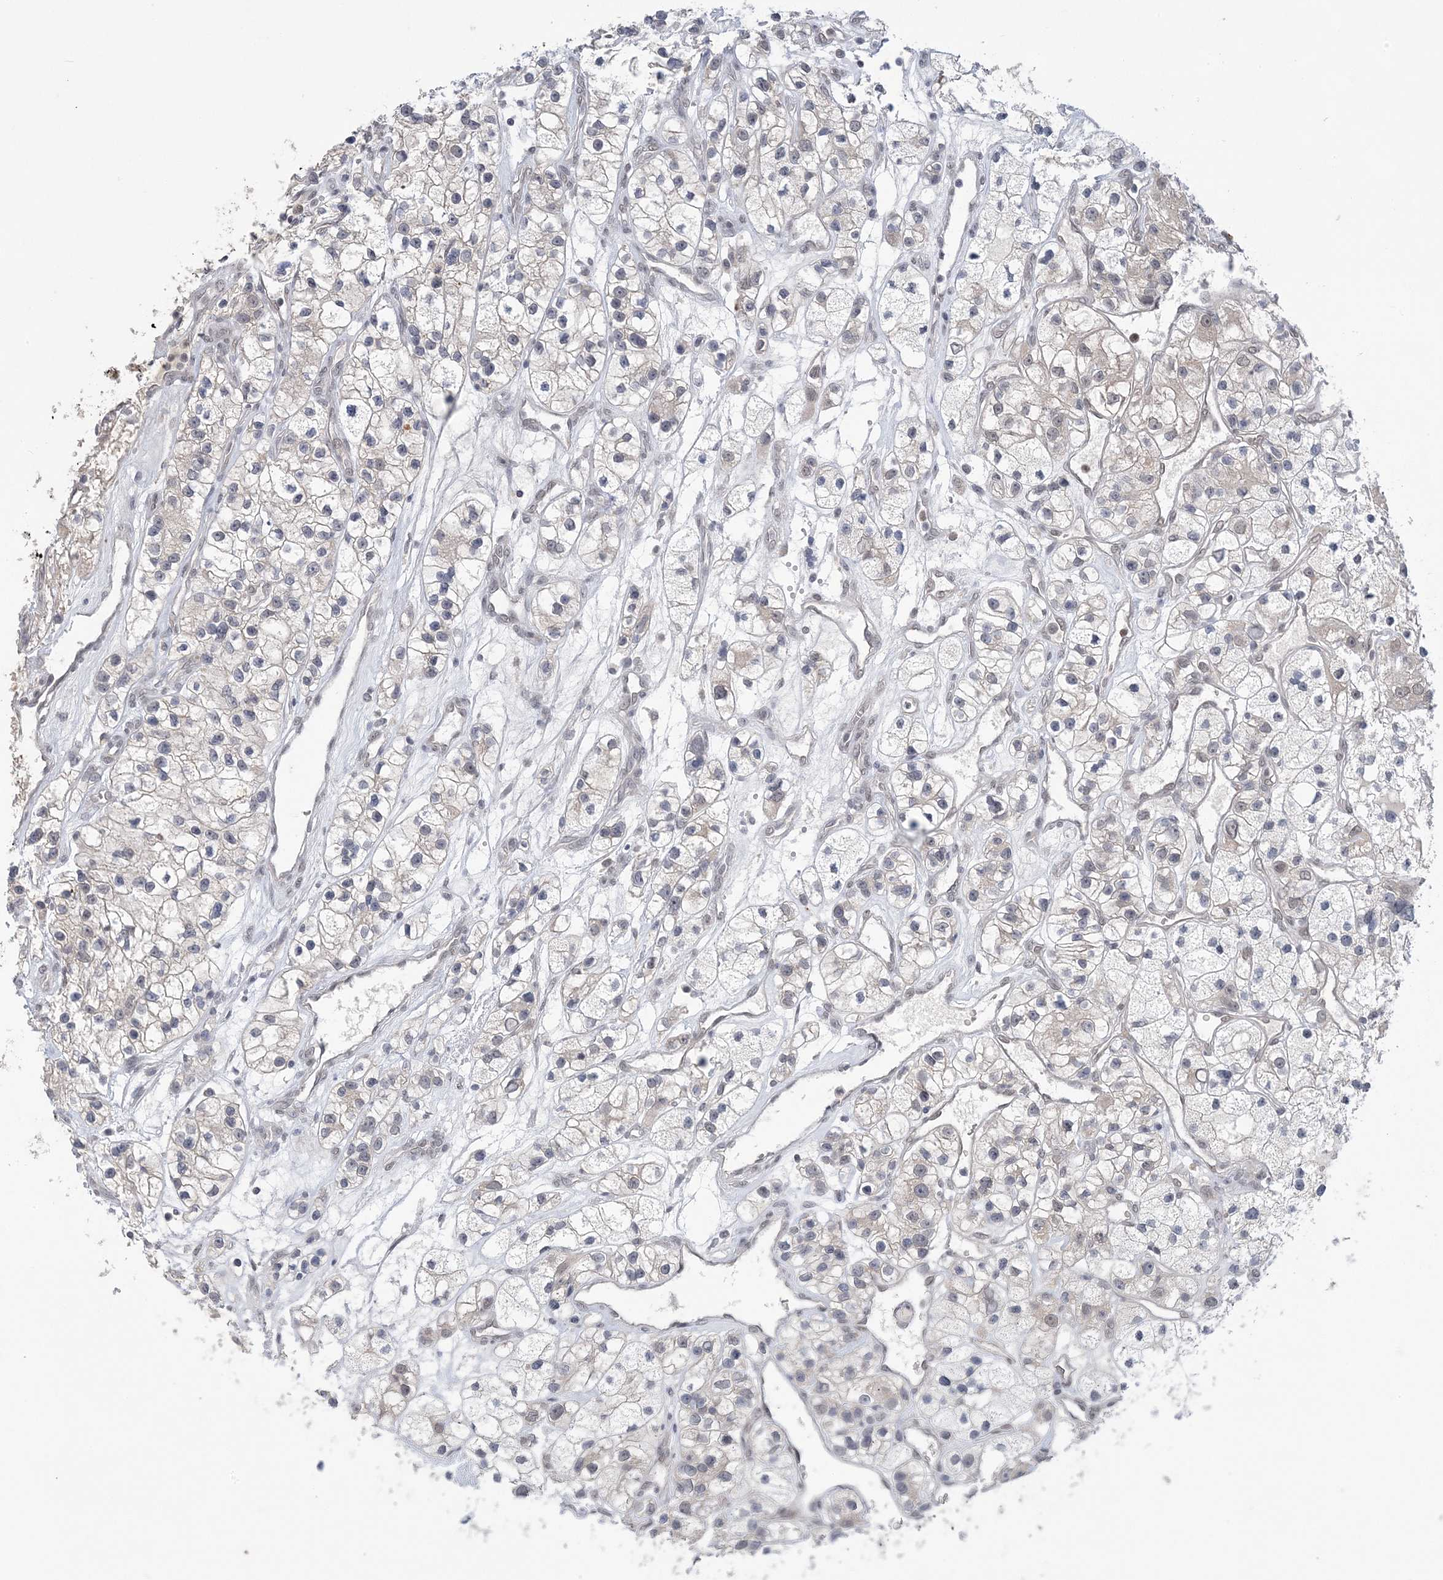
{"staining": {"intensity": "negative", "quantity": "none", "location": "none"}, "tissue": "renal cancer", "cell_type": "Tumor cells", "image_type": "cancer", "snomed": [{"axis": "morphology", "description": "Adenocarcinoma, NOS"}, {"axis": "topography", "description": "Kidney"}], "caption": "Immunohistochemistry (IHC) histopathology image of neoplastic tissue: human adenocarcinoma (renal) stained with DAB (3,3'-diaminobenzidine) reveals no significant protein positivity in tumor cells.", "gene": "ZBTB7A", "patient": {"sex": "female", "age": 57}}